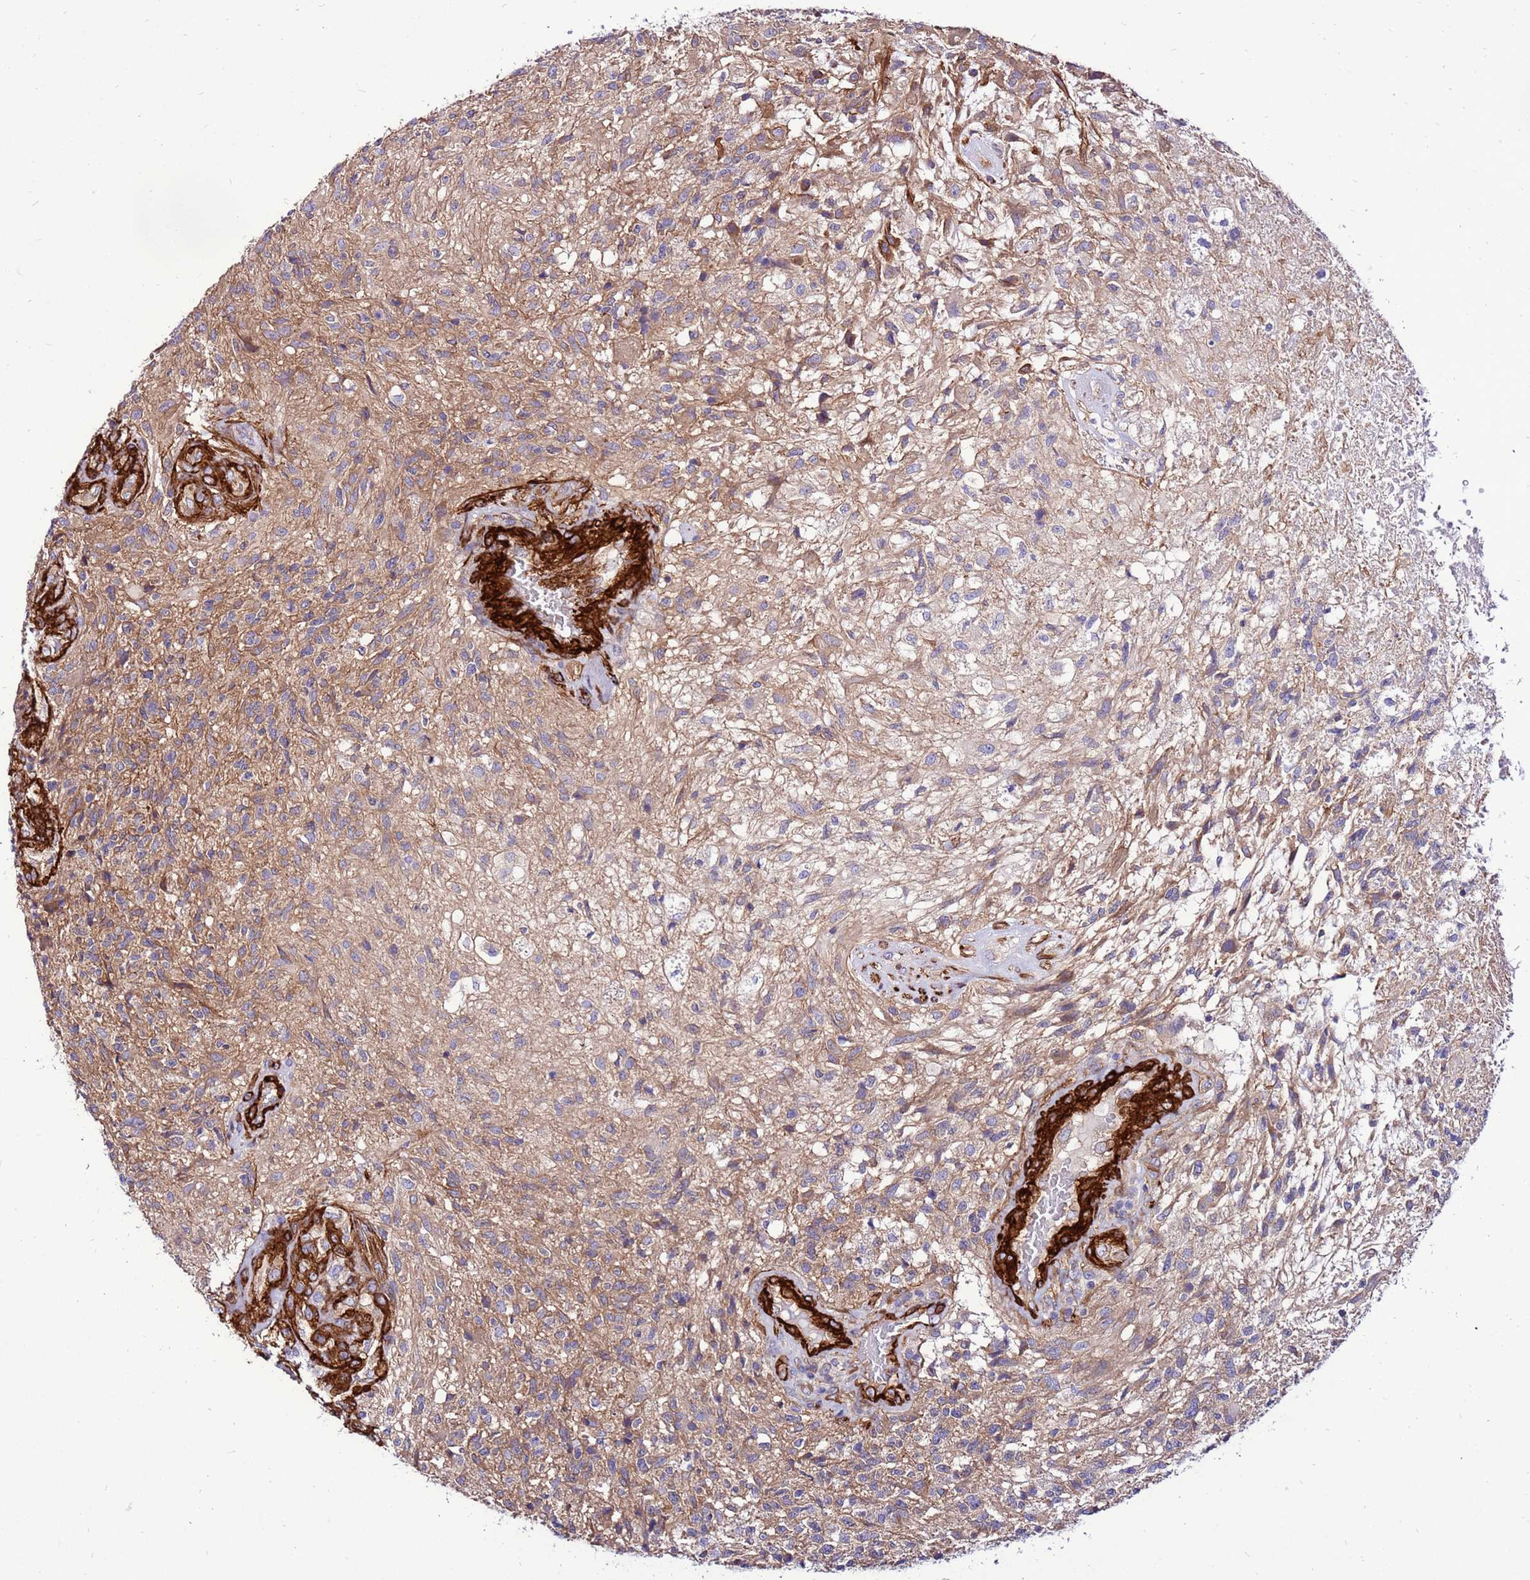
{"staining": {"intensity": "weak", "quantity": ">75%", "location": "cytoplasmic/membranous"}, "tissue": "glioma", "cell_type": "Tumor cells", "image_type": "cancer", "snomed": [{"axis": "morphology", "description": "Glioma, malignant, High grade"}, {"axis": "topography", "description": "Brain"}], "caption": "Protein expression by IHC demonstrates weak cytoplasmic/membranous expression in approximately >75% of tumor cells in malignant high-grade glioma.", "gene": "EI24", "patient": {"sex": "male", "age": 56}}